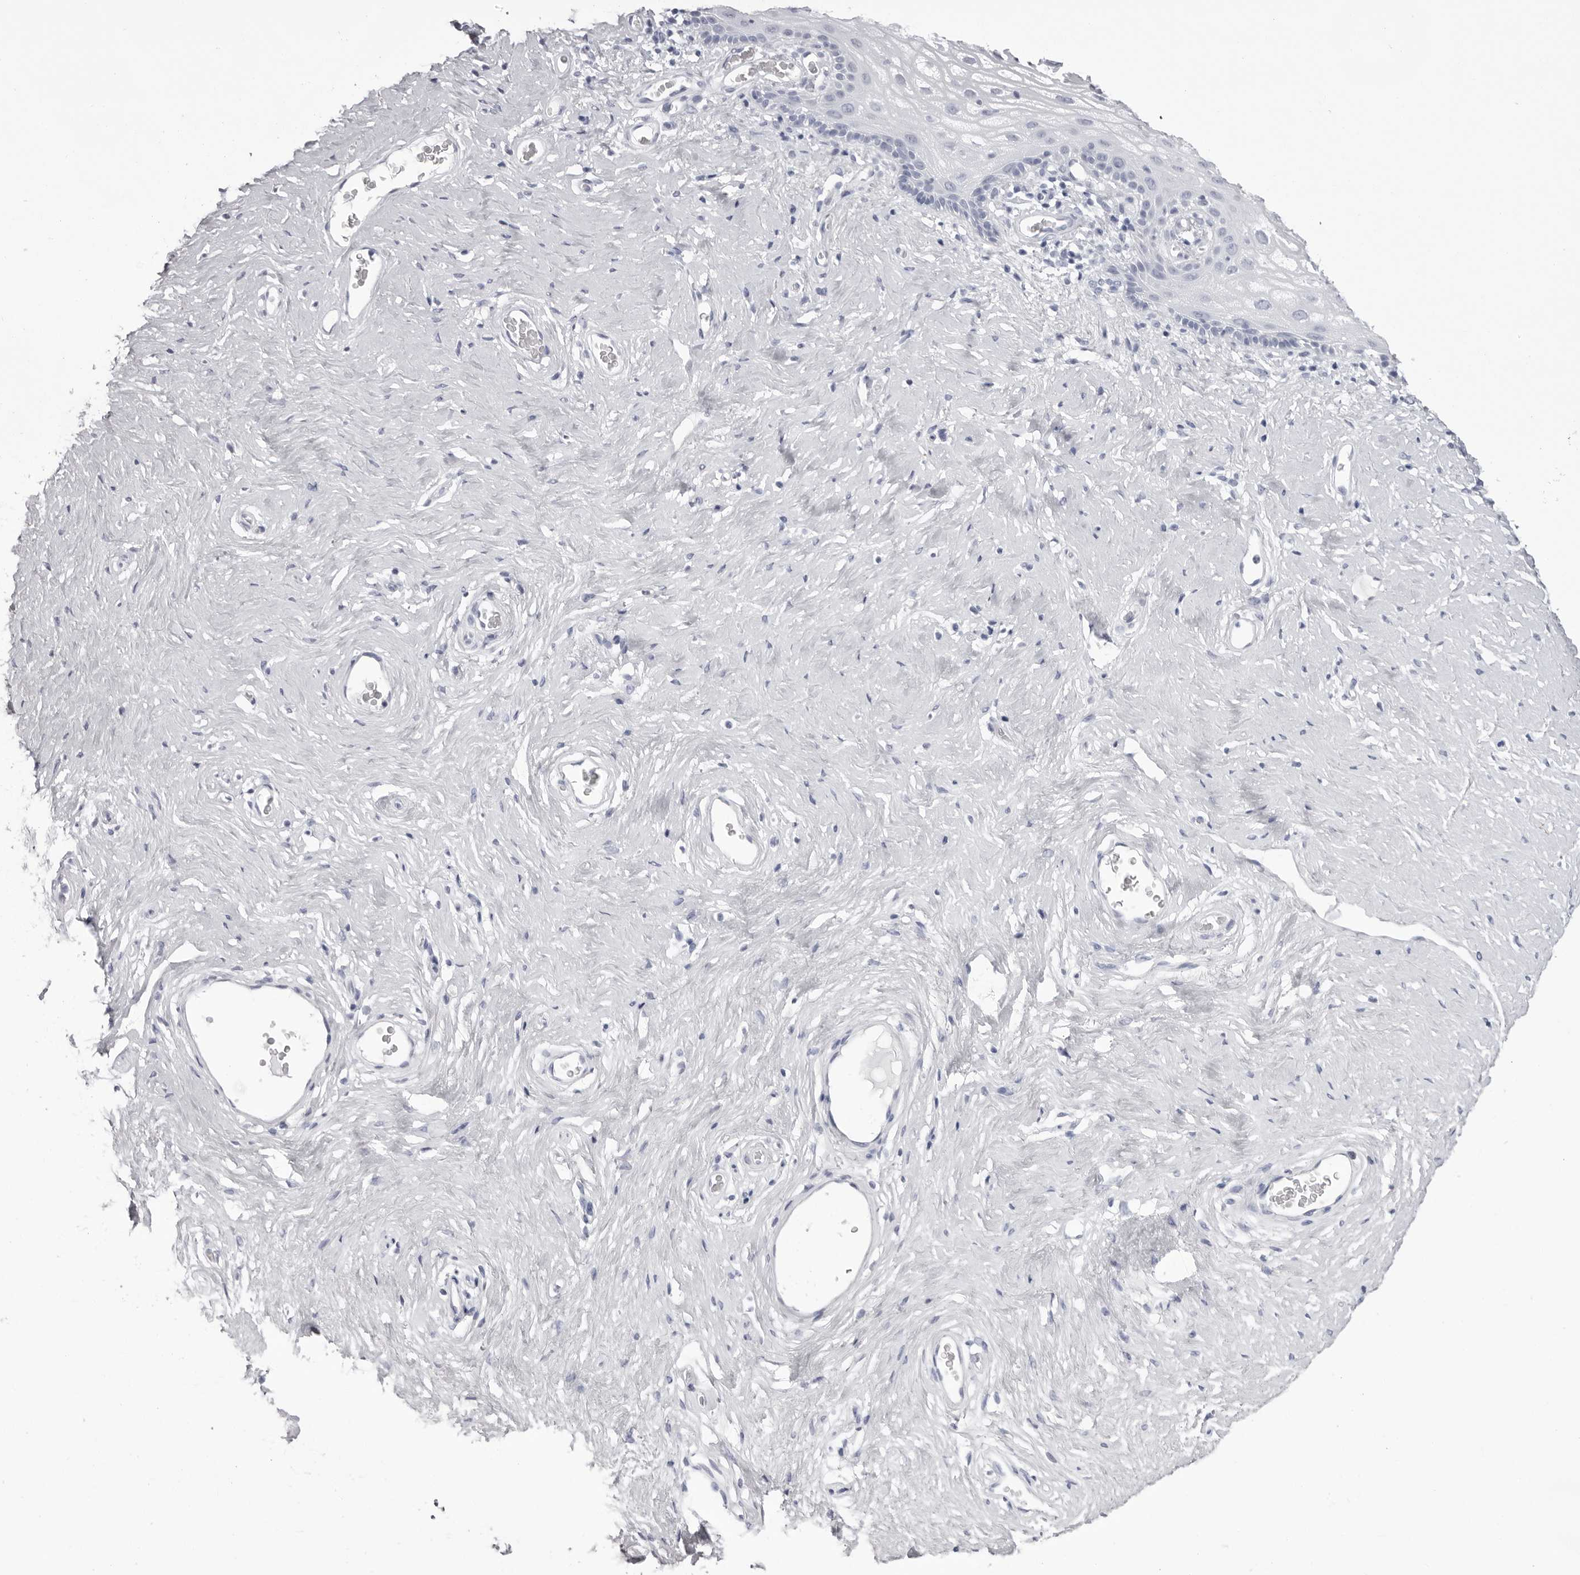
{"staining": {"intensity": "negative", "quantity": "none", "location": "none"}, "tissue": "vagina", "cell_type": "Squamous epithelial cells", "image_type": "normal", "snomed": [{"axis": "morphology", "description": "Normal tissue, NOS"}, {"axis": "morphology", "description": "Adenocarcinoma, NOS"}, {"axis": "topography", "description": "Rectum"}, {"axis": "topography", "description": "Vagina"}], "caption": "Protein analysis of unremarkable vagina displays no significant positivity in squamous epithelial cells.", "gene": "TMOD4", "patient": {"sex": "female", "age": 71}}